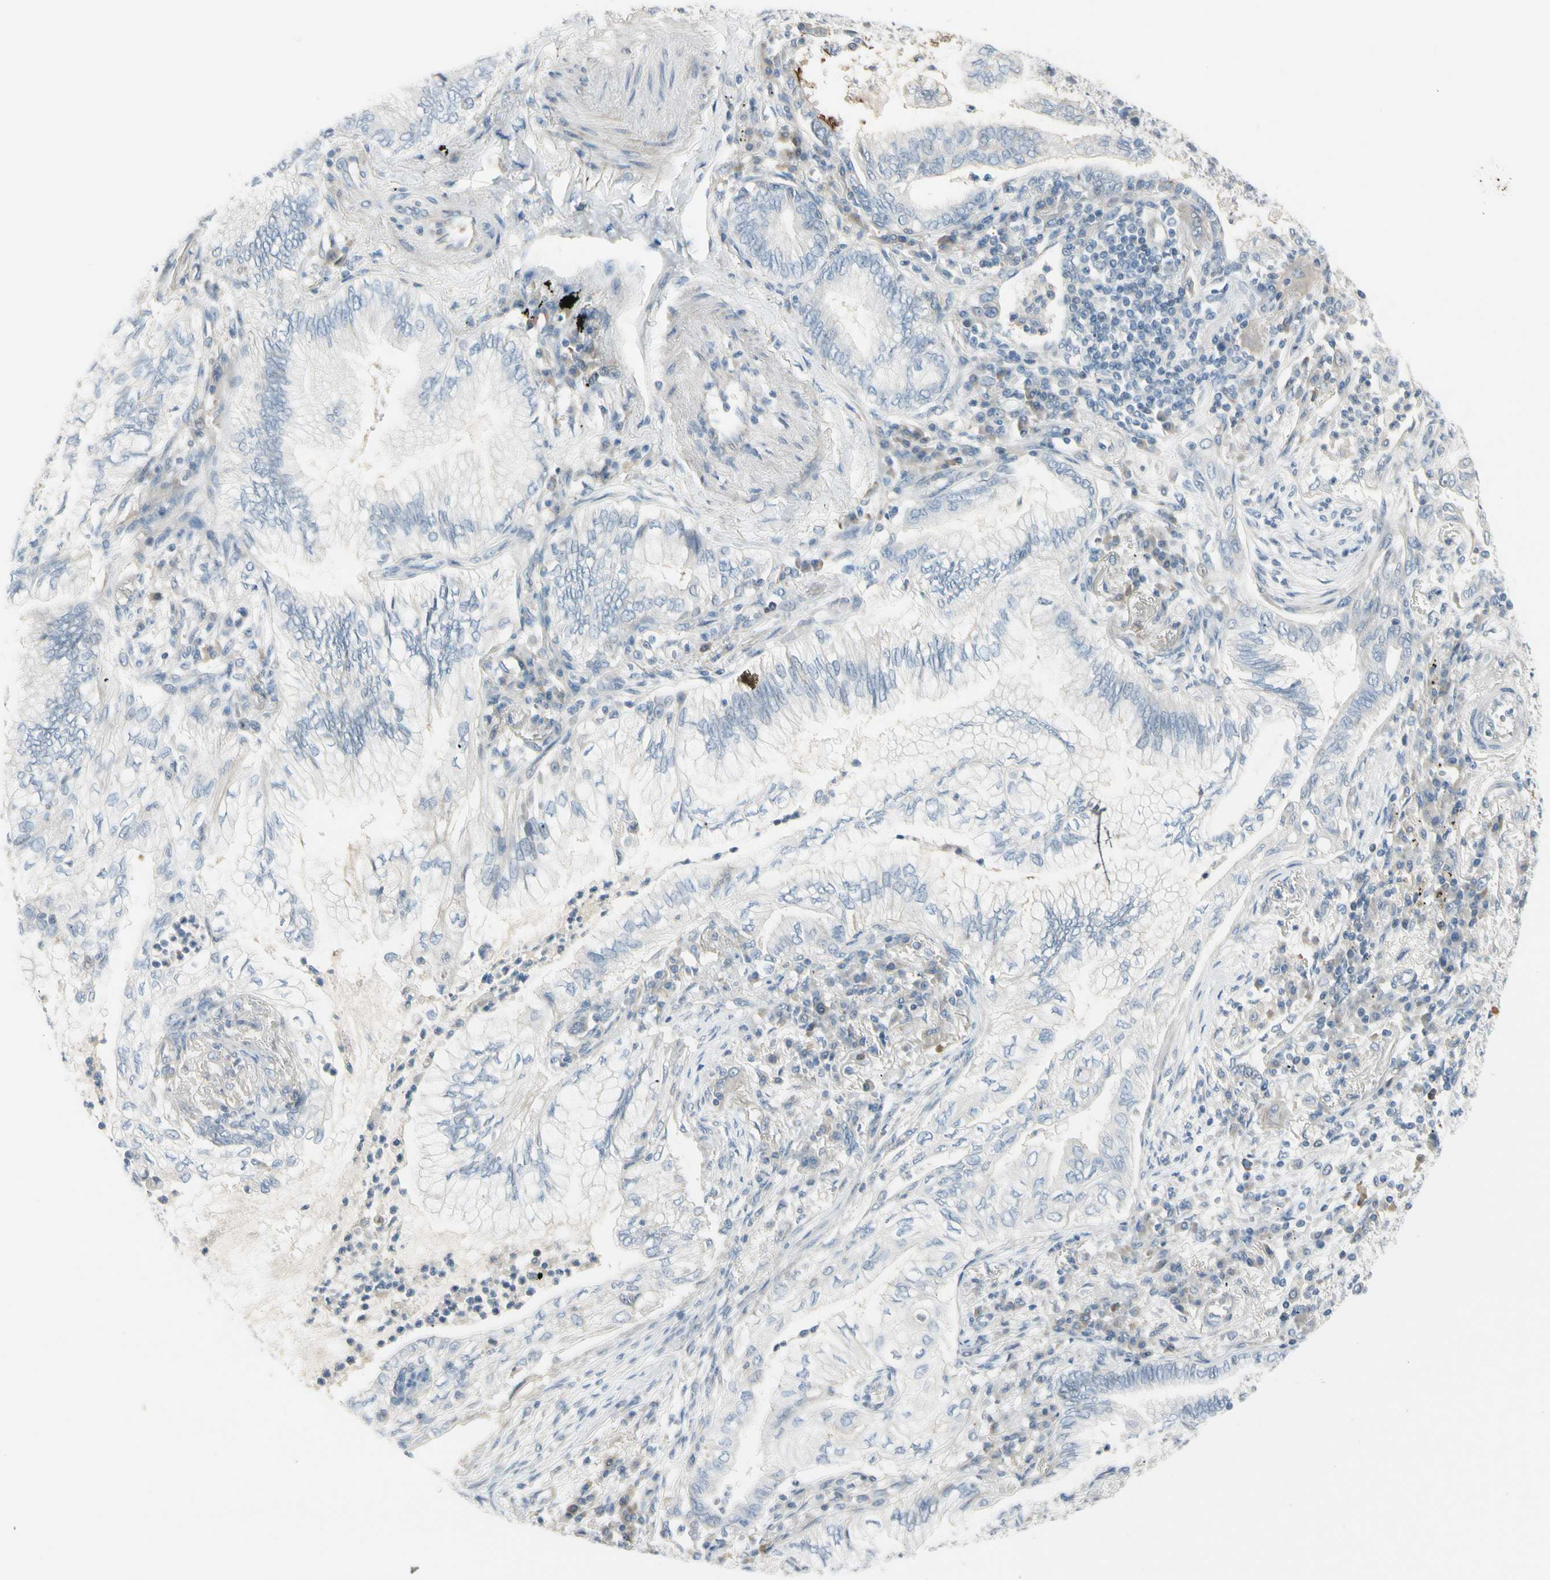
{"staining": {"intensity": "negative", "quantity": "none", "location": "none"}, "tissue": "lung cancer", "cell_type": "Tumor cells", "image_type": "cancer", "snomed": [{"axis": "morphology", "description": "Normal tissue, NOS"}, {"axis": "morphology", "description": "Adenocarcinoma, NOS"}, {"axis": "topography", "description": "Bronchus"}, {"axis": "topography", "description": "Lung"}], "caption": "A high-resolution micrograph shows IHC staining of adenocarcinoma (lung), which demonstrates no significant positivity in tumor cells.", "gene": "CYP2E1", "patient": {"sex": "female", "age": 70}}